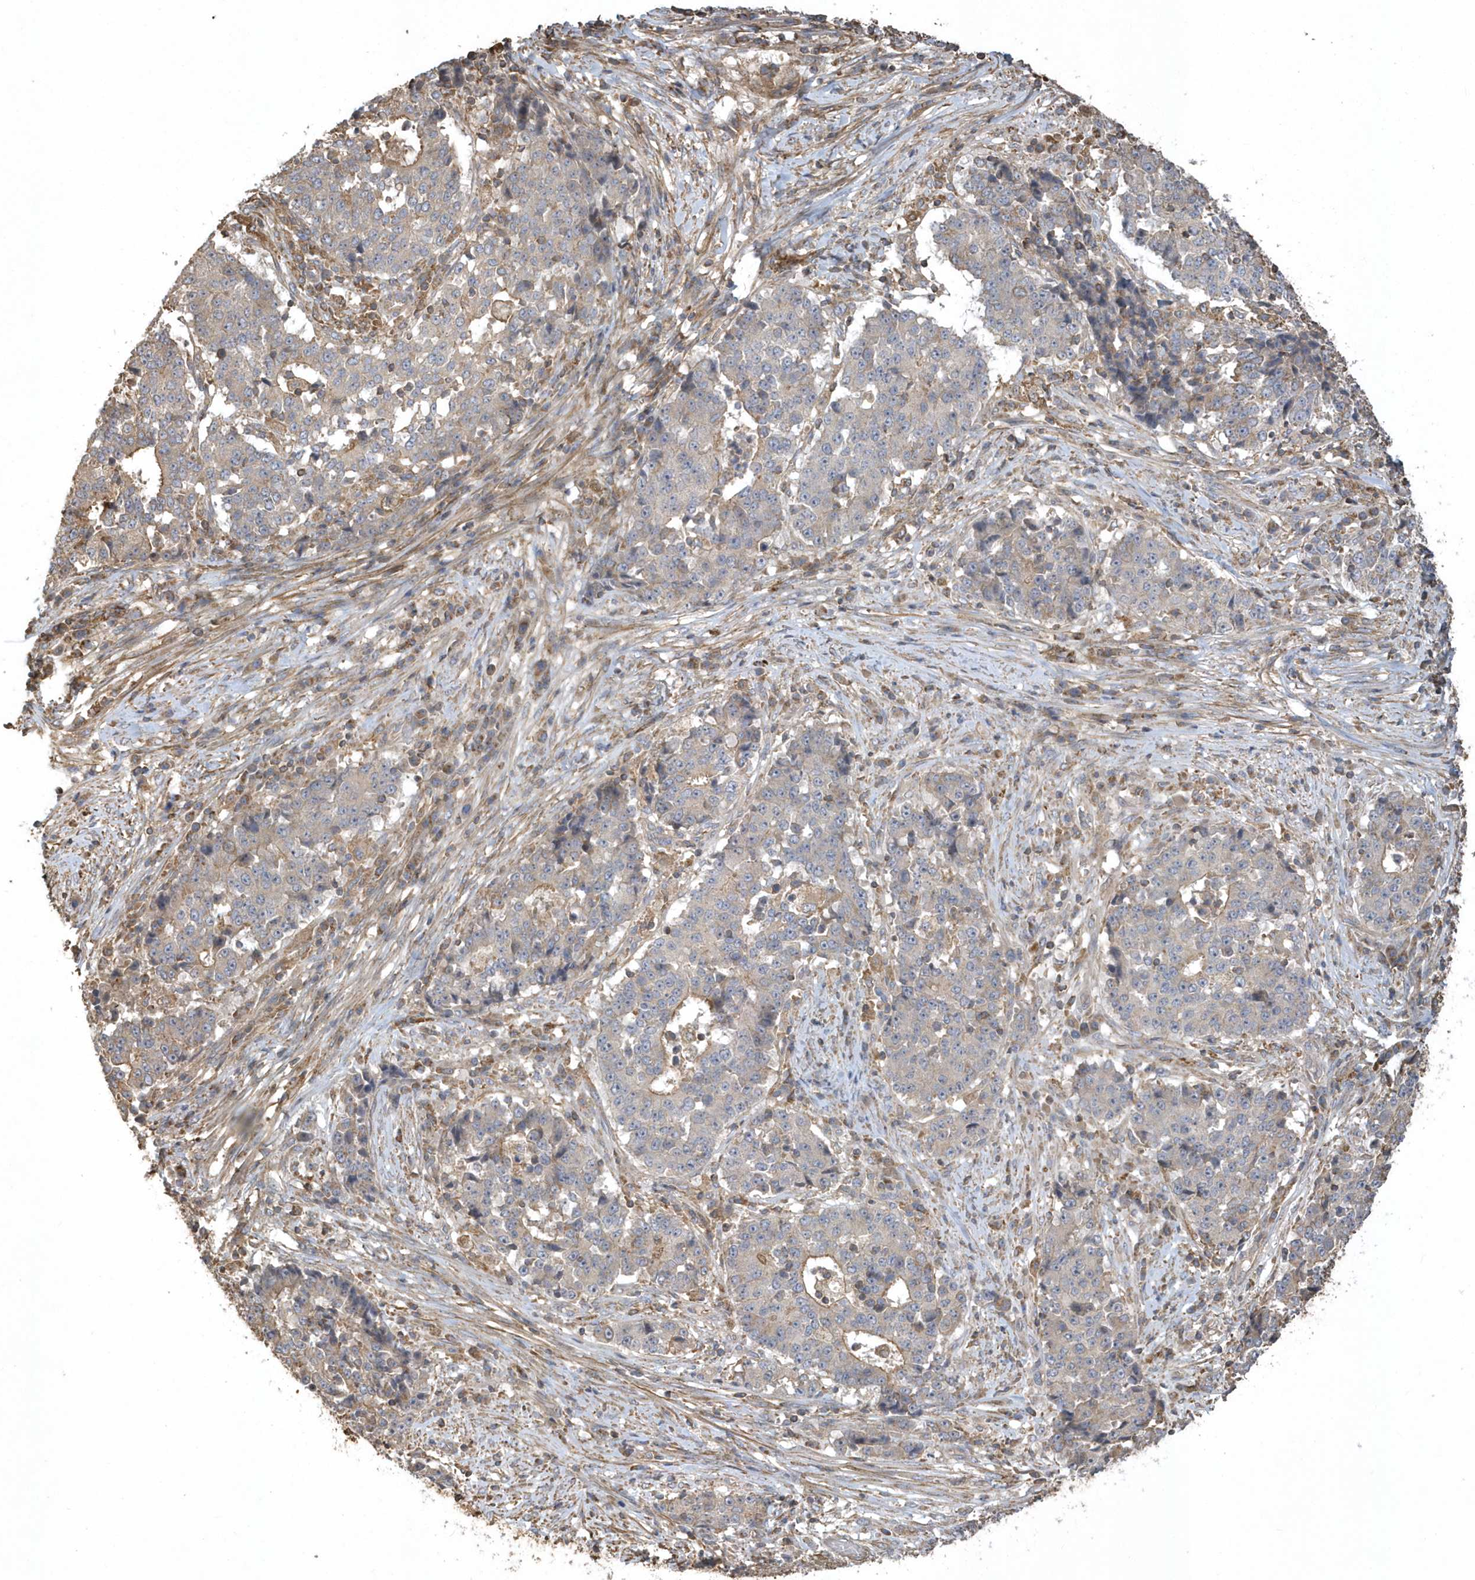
{"staining": {"intensity": "negative", "quantity": "none", "location": "none"}, "tissue": "stomach cancer", "cell_type": "Tumor cells", "image_type": "cancer", "snomed": [{"axis": "morphology", "description": "Adenocarcinoma, NOS"}, {"axis": "topography", "description": "Stomach"}], "caption": "This photomicrograph is of adenocarcinoma (stomach) stained with immunohistochemistry (IHC) to label a protein in brown with the nuclei are counter-stained blue. There is no expression in tumor cells.", "gene": "SENP8", "patient": {"sex": "male", "age": 59}}